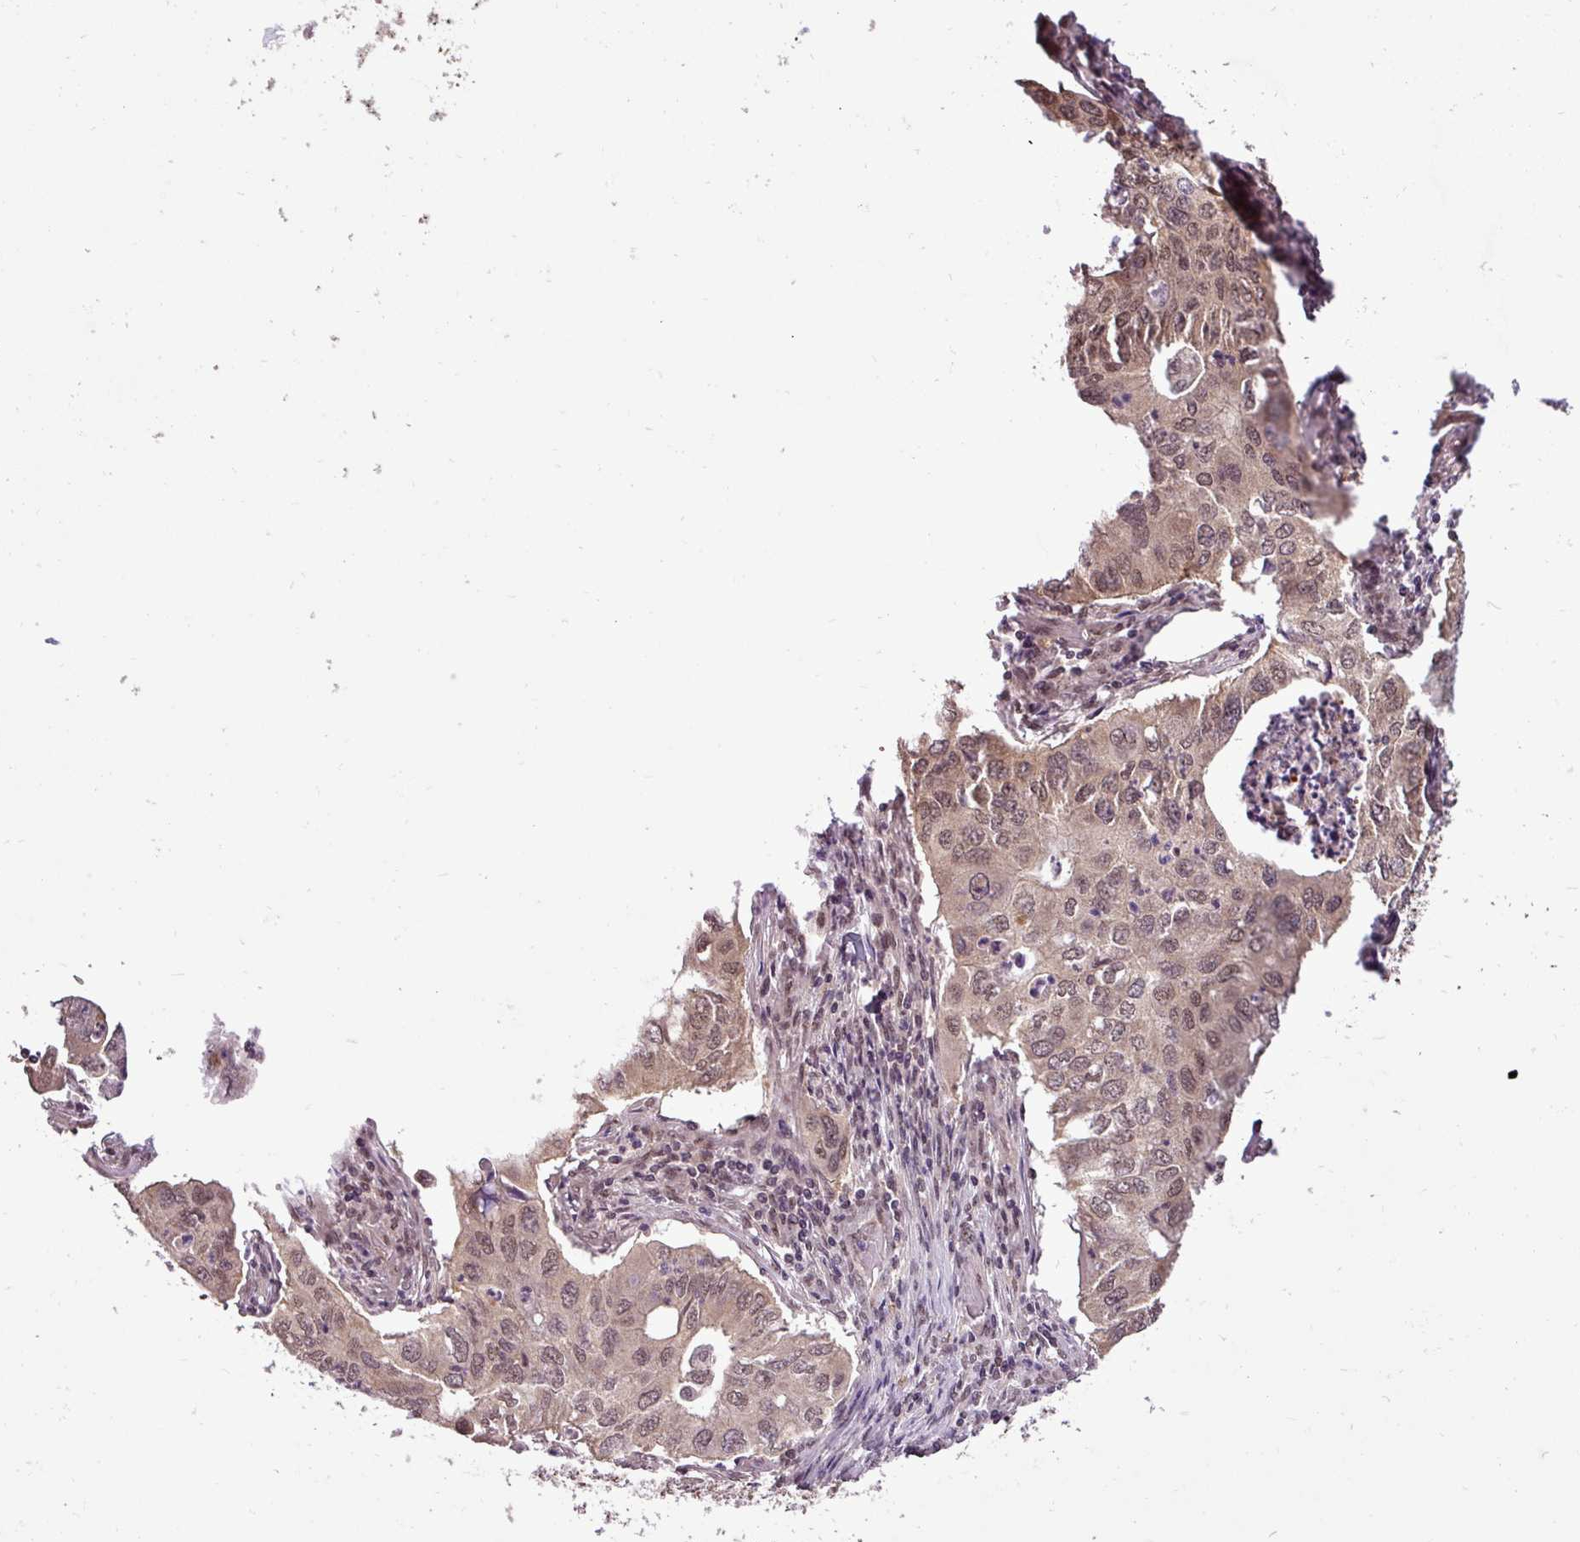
{"staining": {"intensity": "moderate", "quantity": ">75%", "location": "nuclear"}, "tissue": "lung cancer", "cell_type": "Tumor cells", "image_type": "cancer", "snomed": [{"axis": "morphology", "description": "Adenocarcinoma, NOS"}, {"axis": "topography", "description": "Lung"}], "caption": "Immunohistochemical staining of human lung cancer displays medium levels of moderate nuclear staining in about >75% of tumor cells.", "gene": "MFHAS1", "patient": {"sex": "male", "age": 48}}